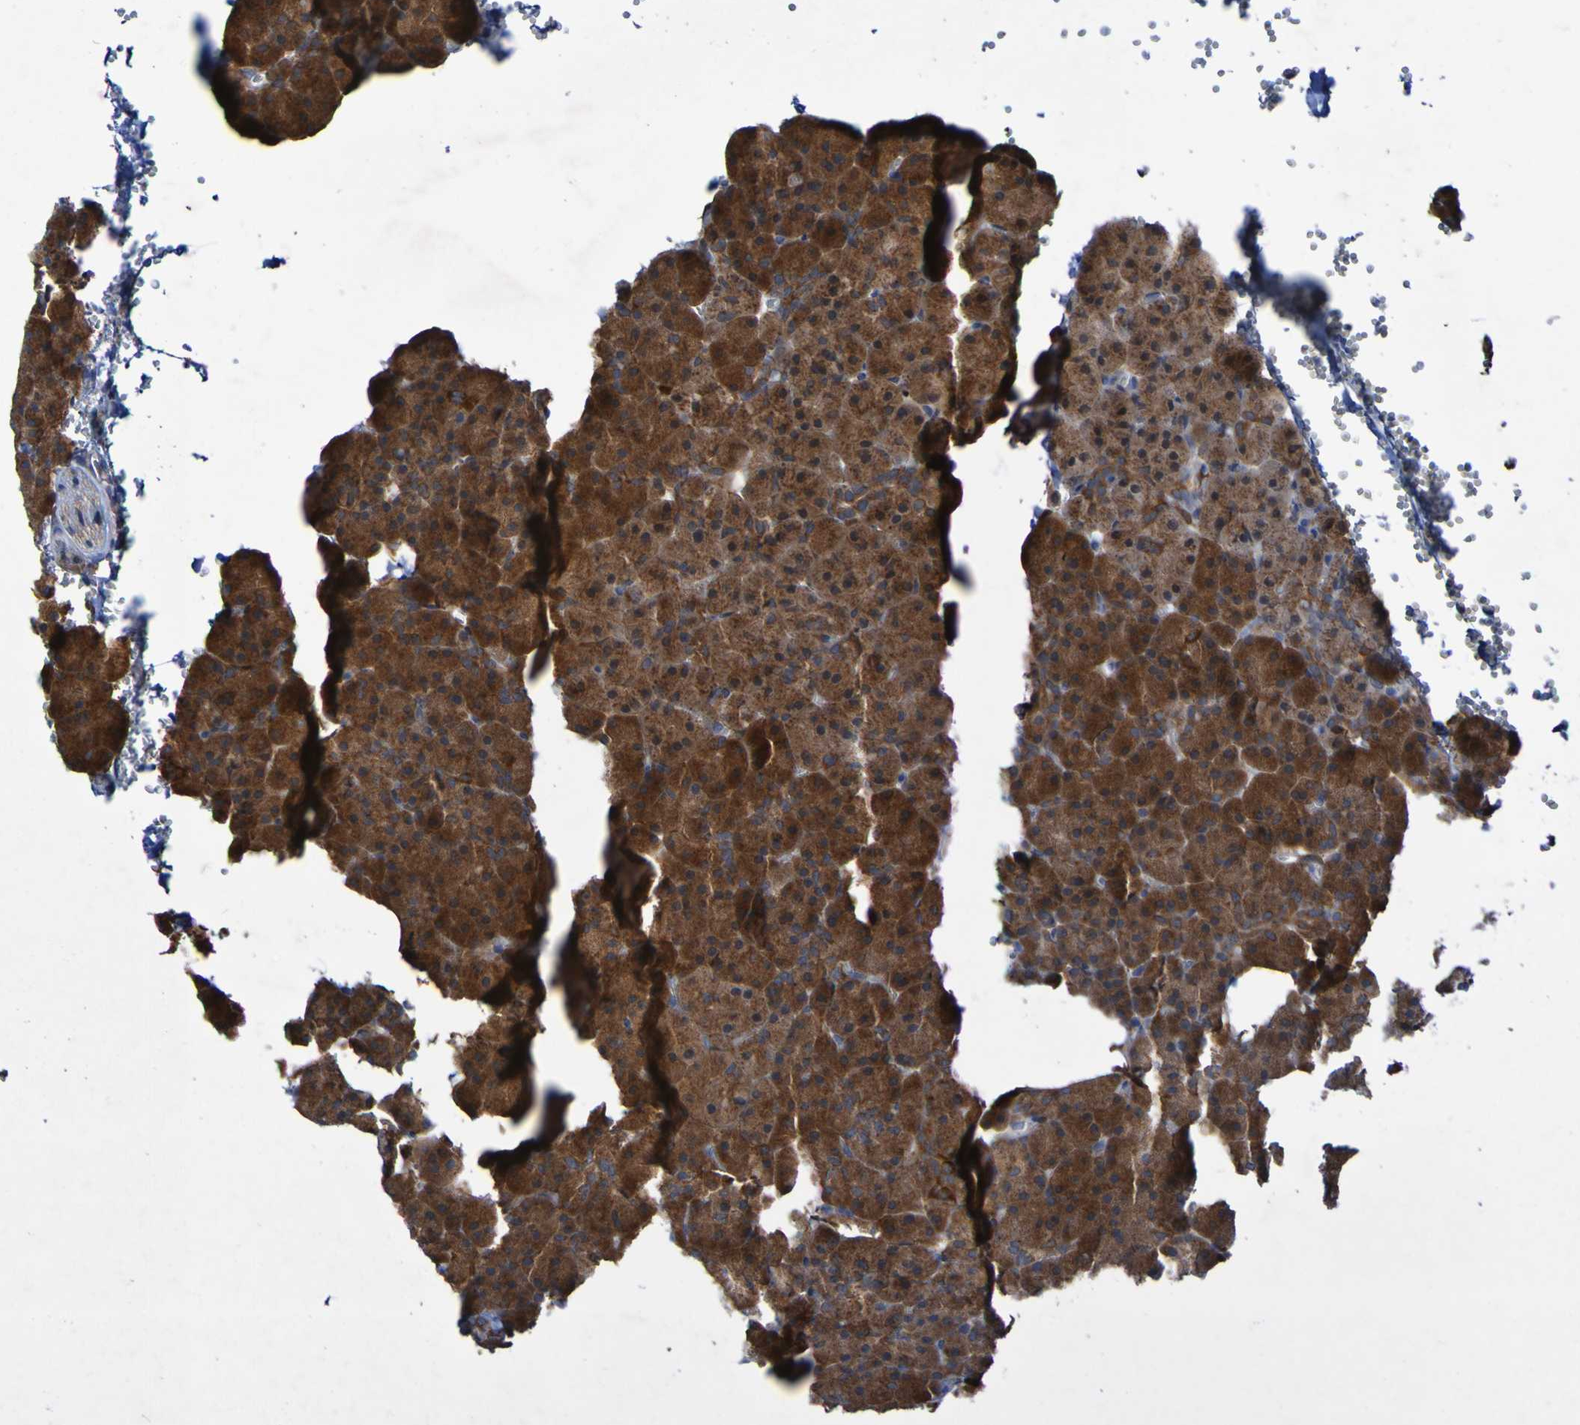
{"staining": {"intensity": "moderate", "quantity": ">75%", "location": "cytoplasmic/membranous"}, "tissue": "pancreas", "cell_type": "Exocrine glandular cells", "image_type": "normal", "snomed": [{"axis": "morphology", "description": "Normal tissue, NOS"}, {"axis": "topography", "description": "Pancreas"}], "caption": "A high-resolution photomicrograph shows IHC staining of unremarkable pancreas, which demonstrates moderate cytoplasmic/membranous staining in approximately >75% of exocrine glandular cells.", "gene": "CCDC51", "patient": {"sex": "female", "age": 35}}